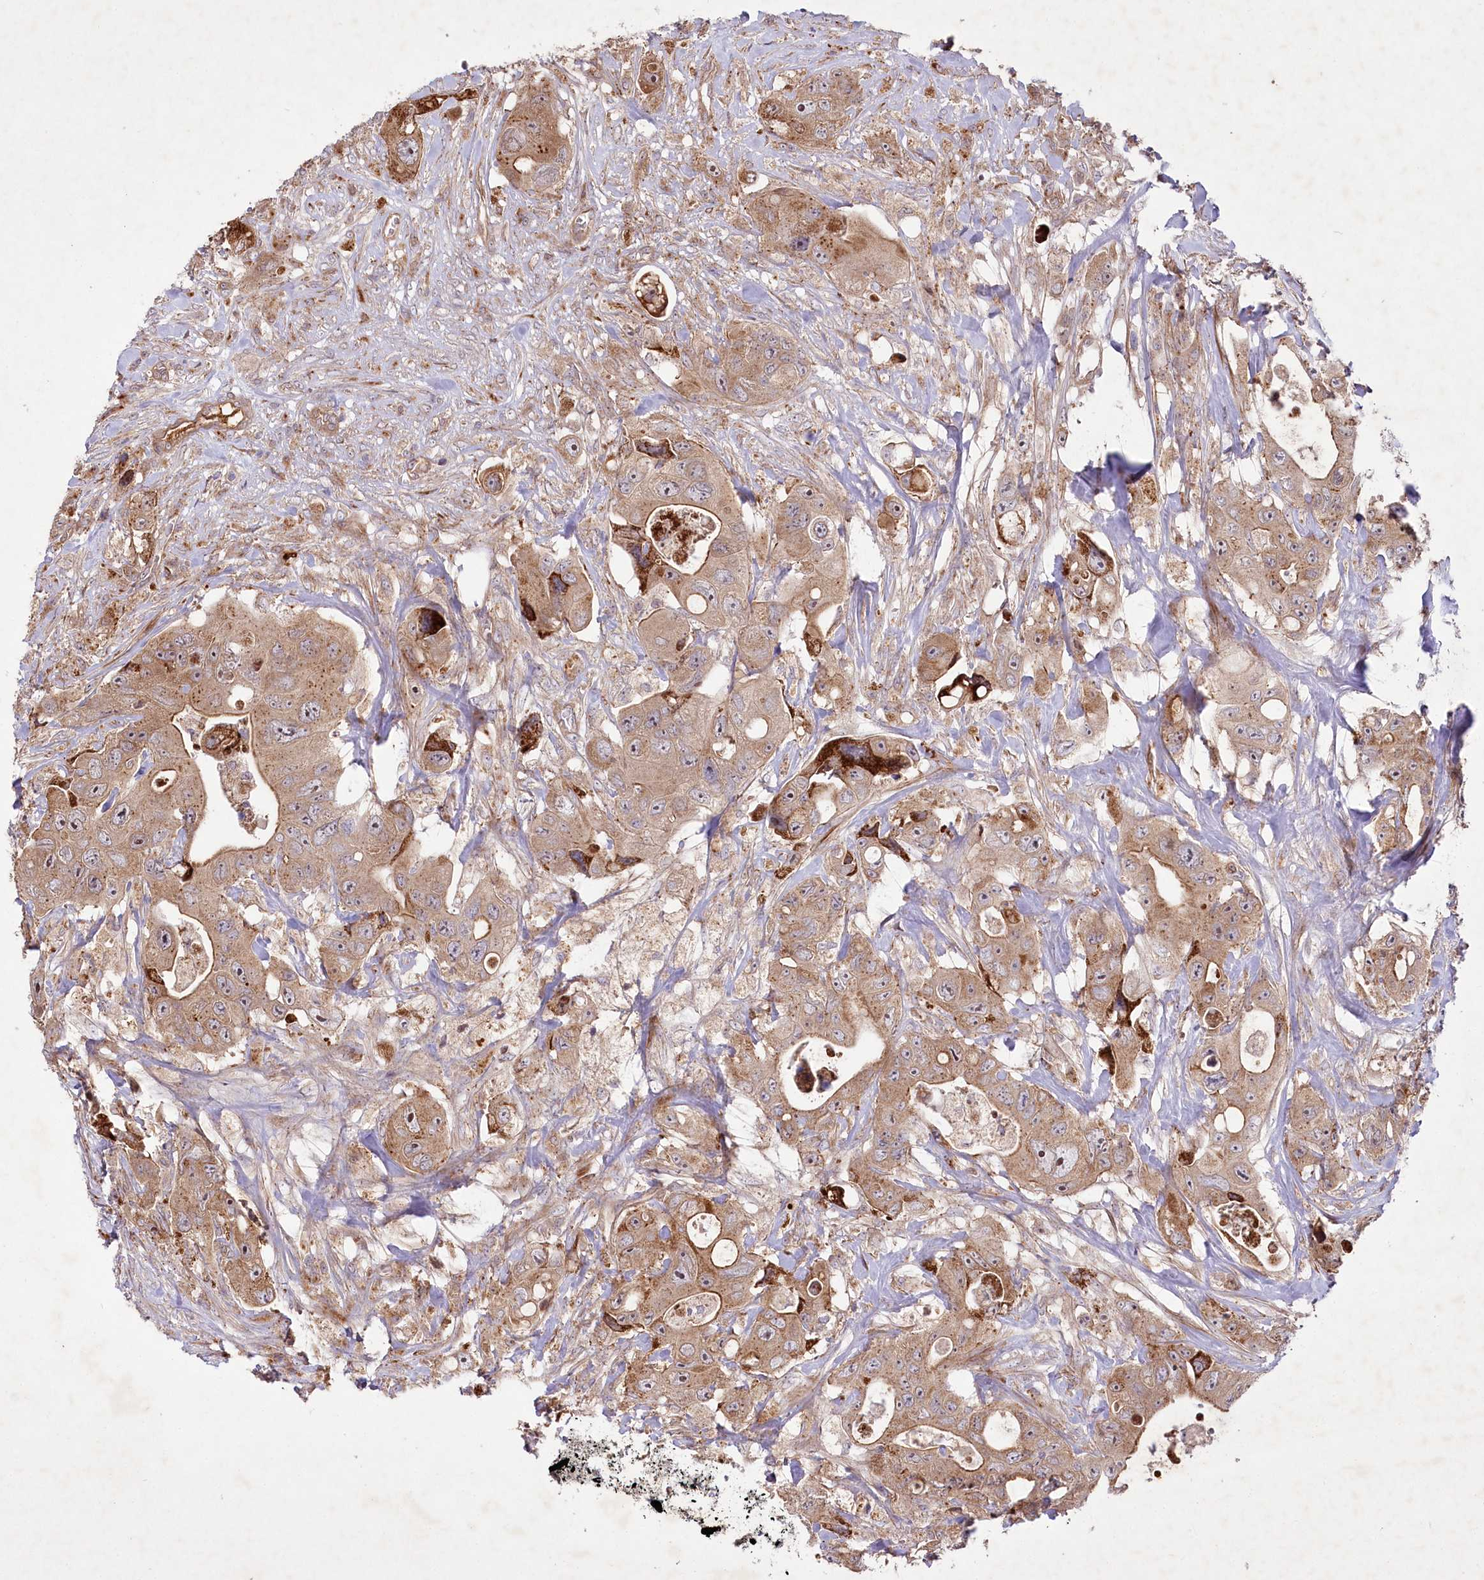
{"staining": {"intensity": "moderate", "quantity": ">75%", "location": "cytoplasmic/membranous"}, "tissue": "colorectal cancer", "cell_type": "Tumor cells", "image_type": "cancer", "snomed": [{"axis": "morphology", "description": "Adenocarcinoma, NOS"}, {"axis": "topography", "description": "Colon"}], "caption": "DAB immunohistochemical staining of colorectal cancer exhibits moderate cytoplasmic/membranous protein expression in about >75% of tumor cells. (IHC, brightfield microscopy, high magnification).", "gene": "PSTK", "patient": {"sex": "female", "age": 46}}